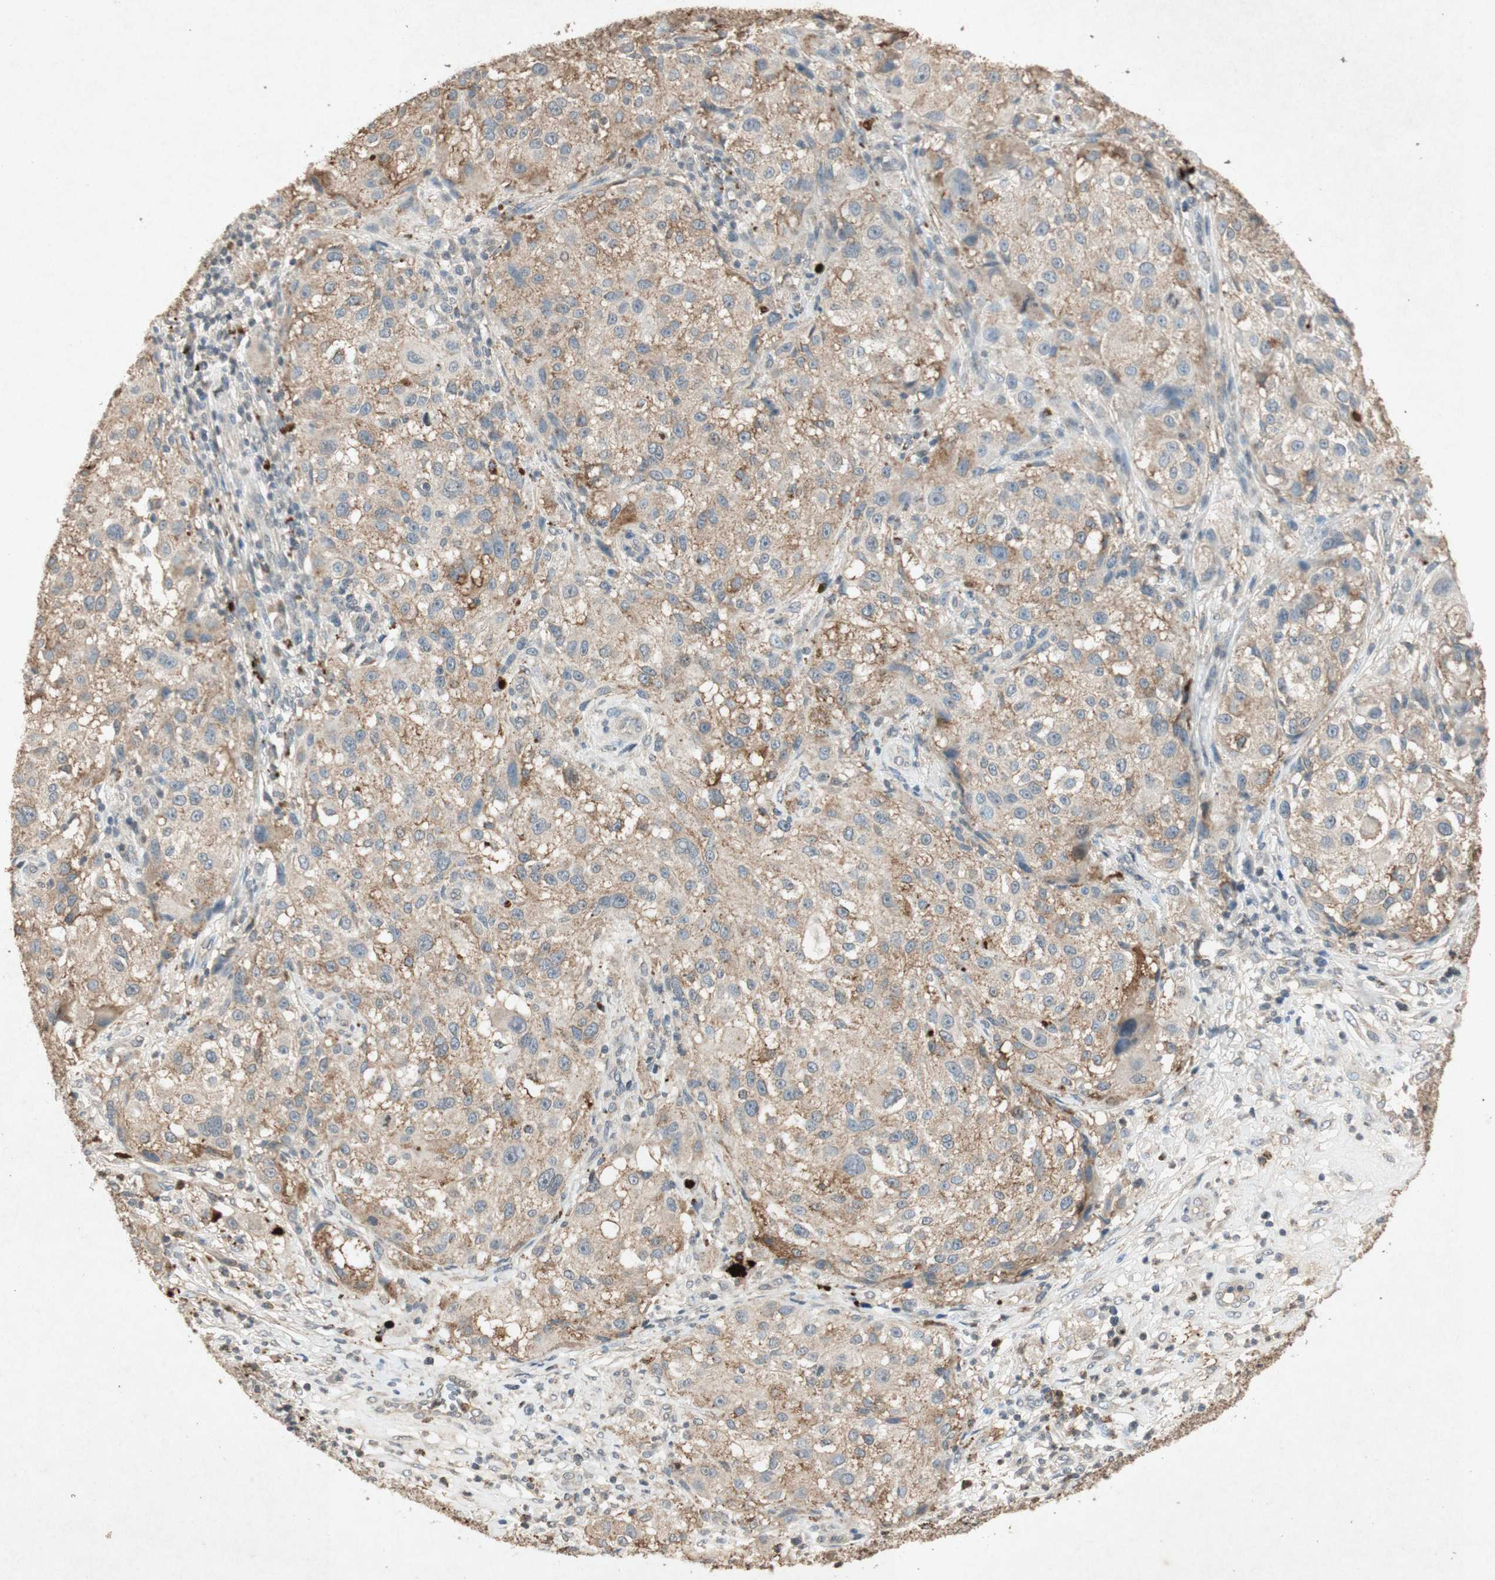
{"staining": {"intensity": "weak", "quantity": ">75%", "location": "cytoplasmic/membranous"}, "tissue": "melanoma", "cell_type": "Tumor cells", "image_type": "cancer", "snomed": [{"axis": "morphology", "description": "Necrosis, NOS"}, {"axis": "morphology", "description": "Malignant melanoma, NOS"}, {"axis": "topography", "description": "Skin"}], "caption": "This is a micrograph of immunohistochemistry staining of melanoma, which shows weak positivity in the cytoplasmic/membranous of tumor cells.", "gene": "MSRB1", "patient": {"sex": "female", "age": 87}}